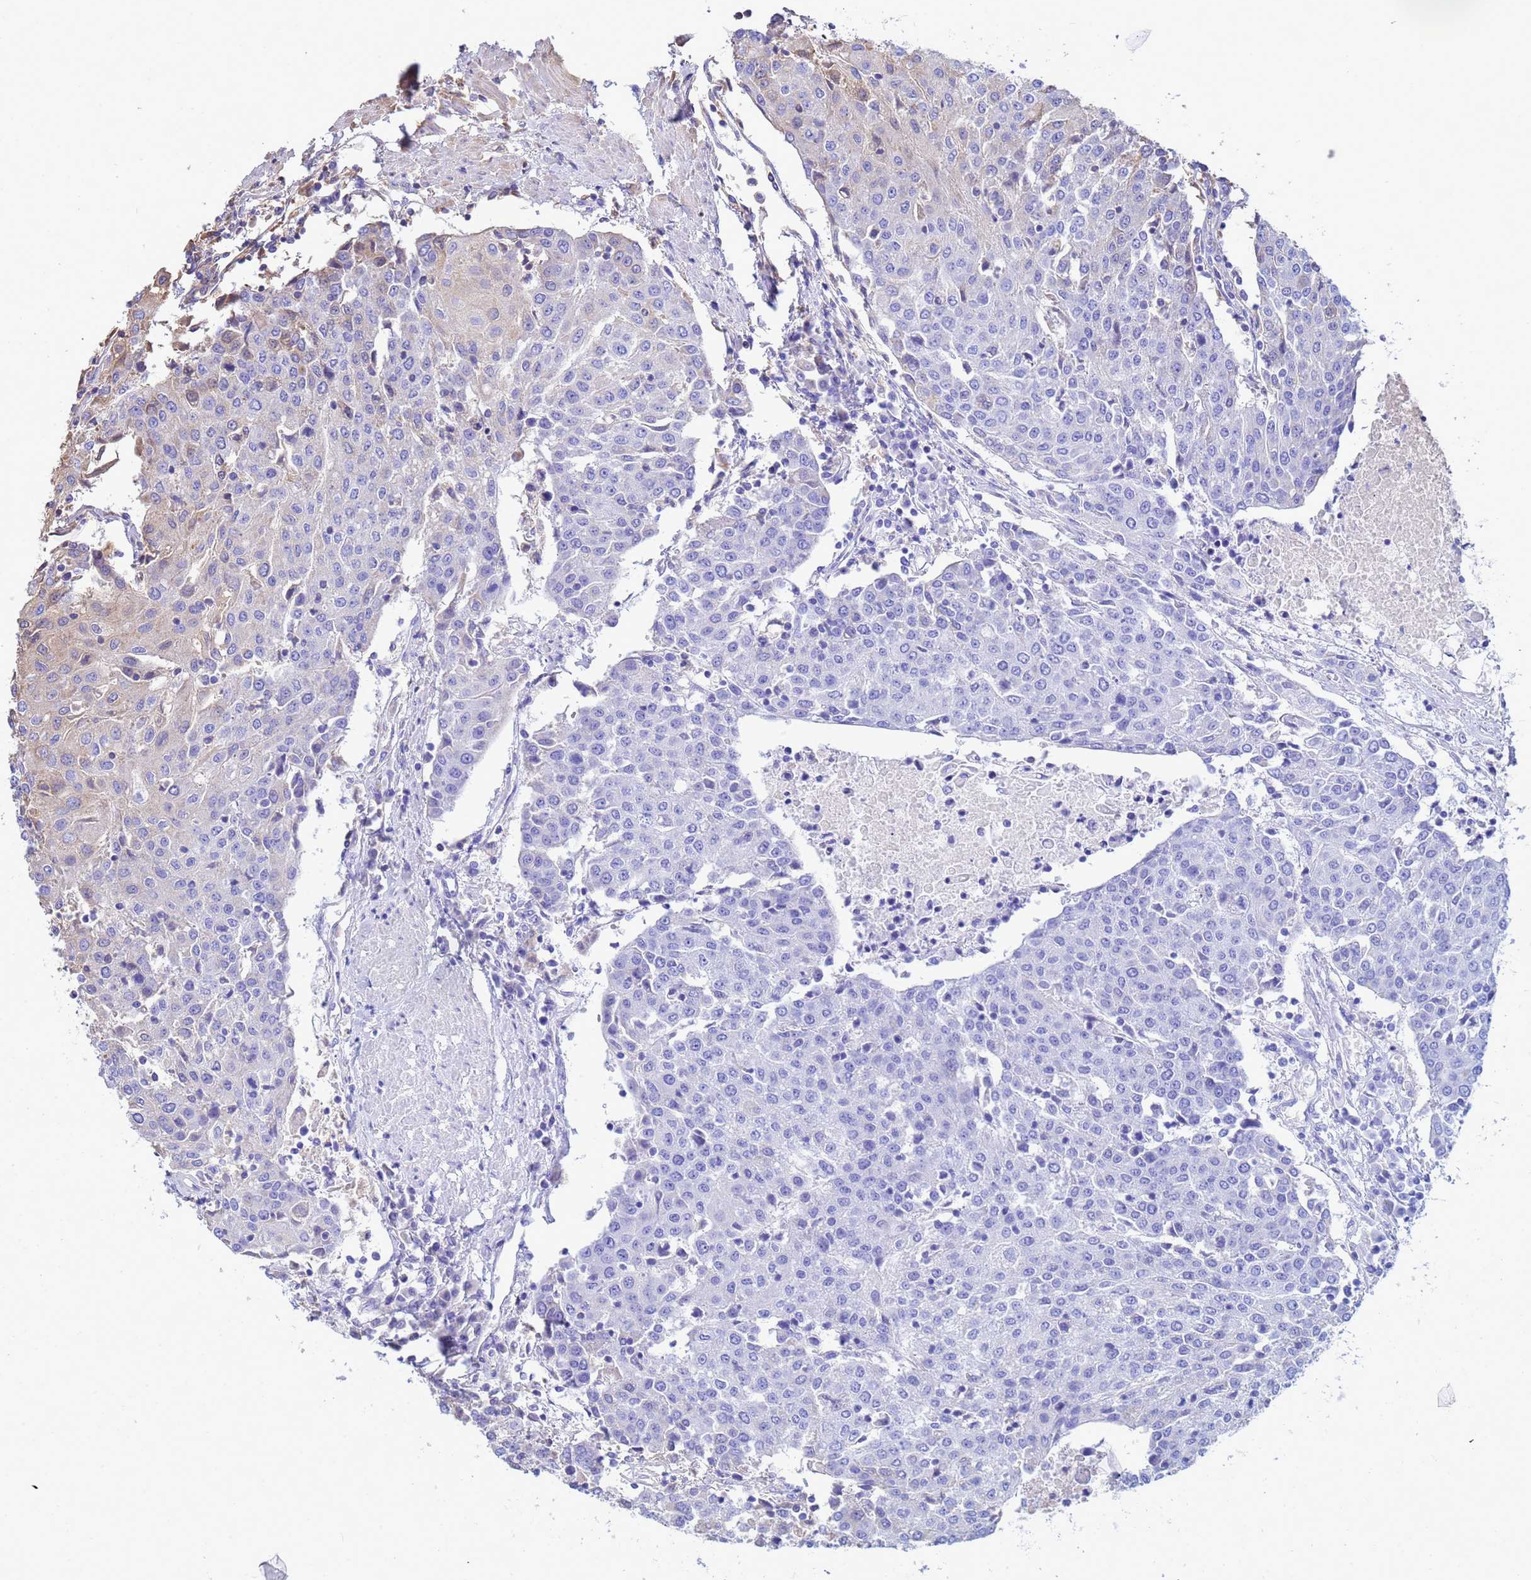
{"staining": {"intensity": "weak", "quantity": "<25%", "location": "cytoplasmic/membranous"}, "tissue": "urothelial cancer", "cell_type": "Tumor cells", "image_type": "cancer", "snomed": [{"axis": "morphology", "description": "Urothelial carcinoma, High grade"}, {"axis": "topography", "description": "Urinary bladder"}], "caption": "The immunohistochemistry photomicrograph has no significant positivity in tumor cells of urothelial carcinoma (high-grade) tissue.", "gene": "GLUD1", "patient": {"sex": "female", "age": 85}}